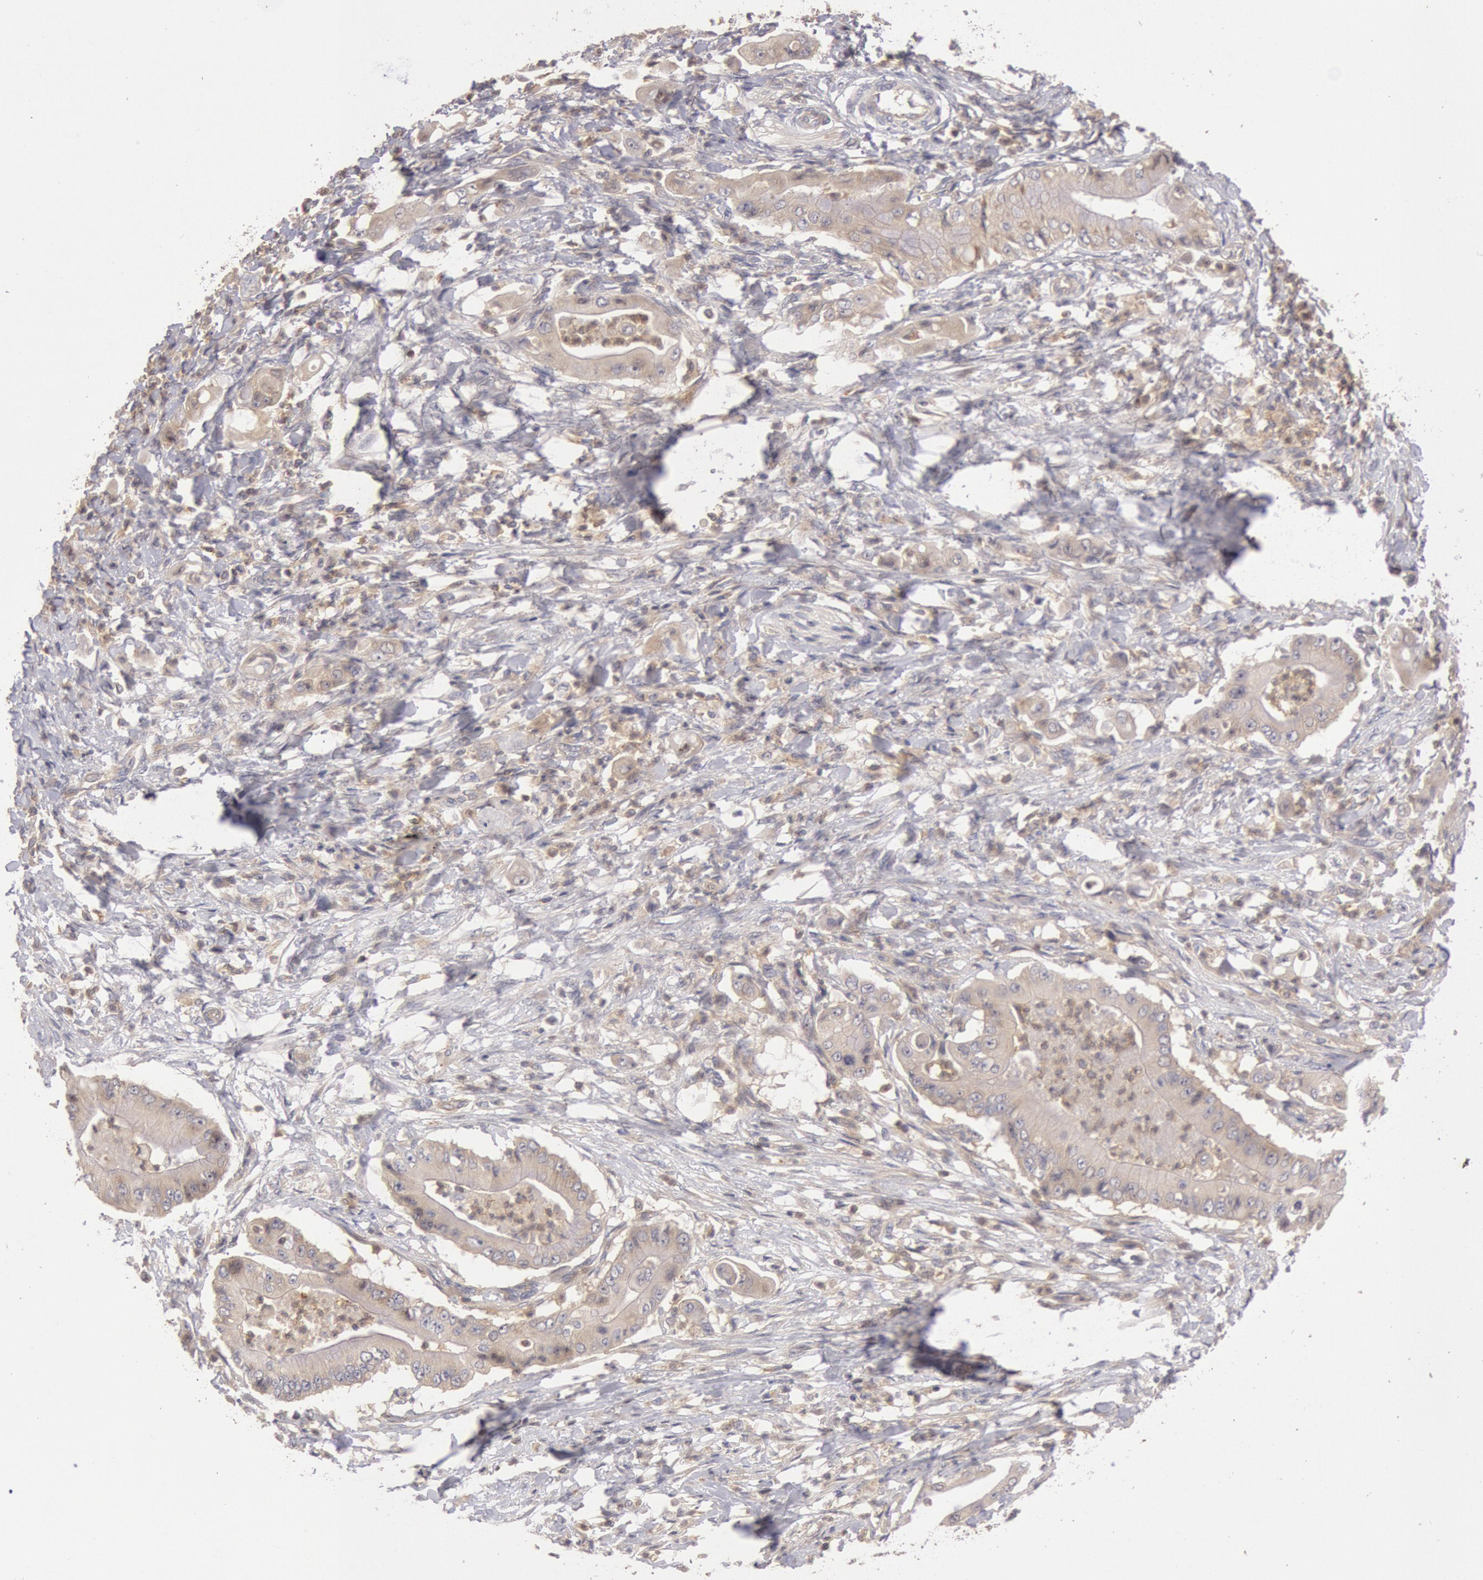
{"staining": {"intensity": "weak", "quantity": ">75%", "location": "cytoplasmic/membranous"}, "tissue": "pancreatic cancer", "cell_type": "Tumor cells", "image_type": "cancer", "snomed": [{"axis": "morphology", "description": "Adenocarcinoma, NOS"}, {"axis": "topography", "description": "Pancreas"}], "caption": "Immunohistochemistry image of neoplastic tissue: human pancreatic cancer (adenocarcinoma) stained using immunohistochemistry shows low levels of weak protein expression localized specifically in the cytoplasmic/membranous of tumor cells, appearing as a cytoplasmic/membranous brown color.", "gene": "PIK3R1", "patient": {"sex": "male", "age": 62}}